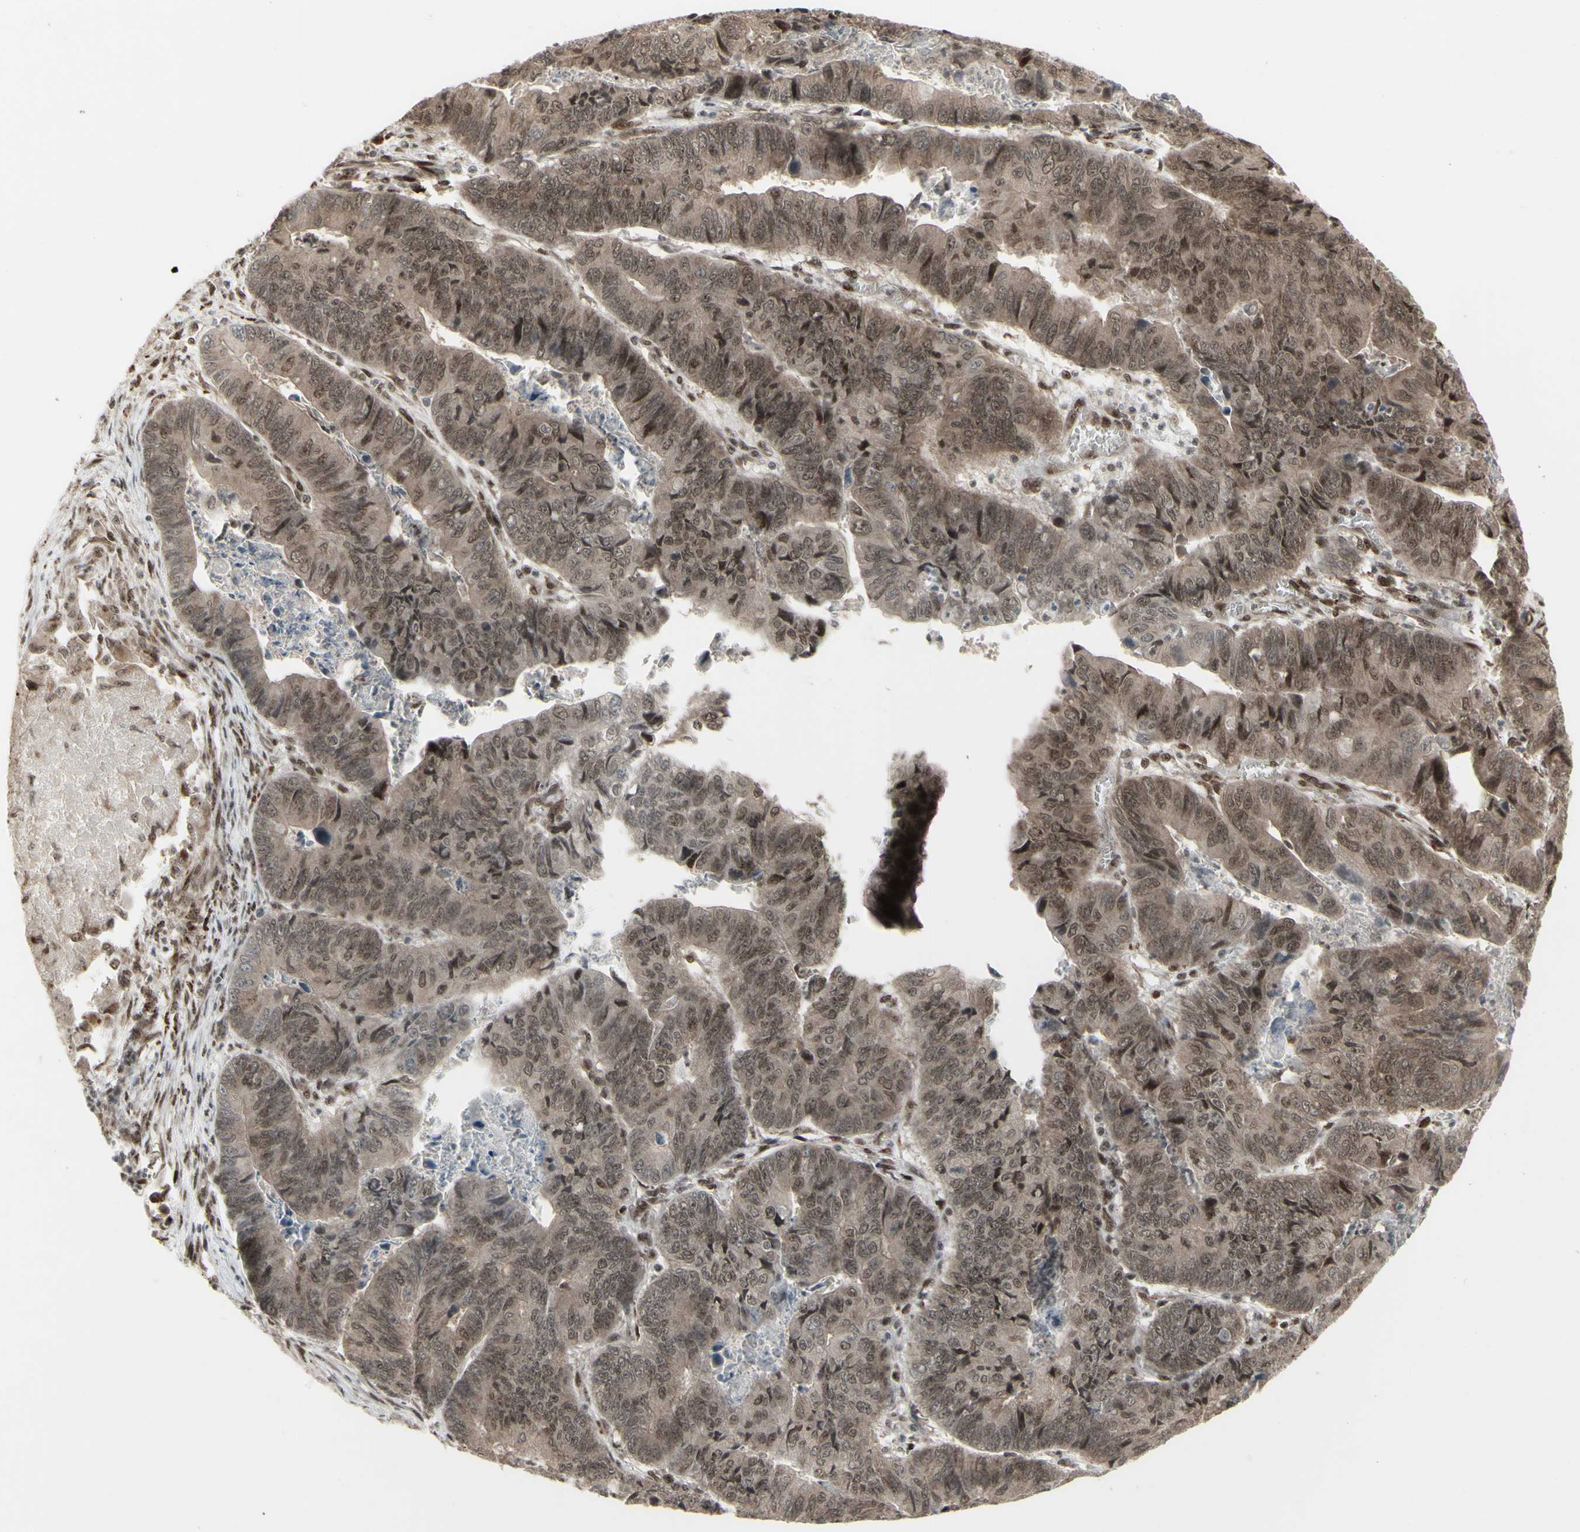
{"staining": {"intensity": "moderate", "quantity": ">75%", "location": "cytoplasmic/membranous,nuclear"}, "tissue": "stomach cancer", "cell_type": "Tumor cells", "image_type": "cancer", "snomed": [{"axis": "morphology", "description": "Adenocarcinoma, NOS"}, {"axis": "topography", "description": "Stomach, lower"}], "caption": "Approximately >75% of tumor cells in stomach cancer reveal moderate cytoplasmic/membranous and nuclear protein staining as visualized by brown immunohistochemical staining.", "gene": "CBX1", "patient": {"sex": "male", "age": 77}}